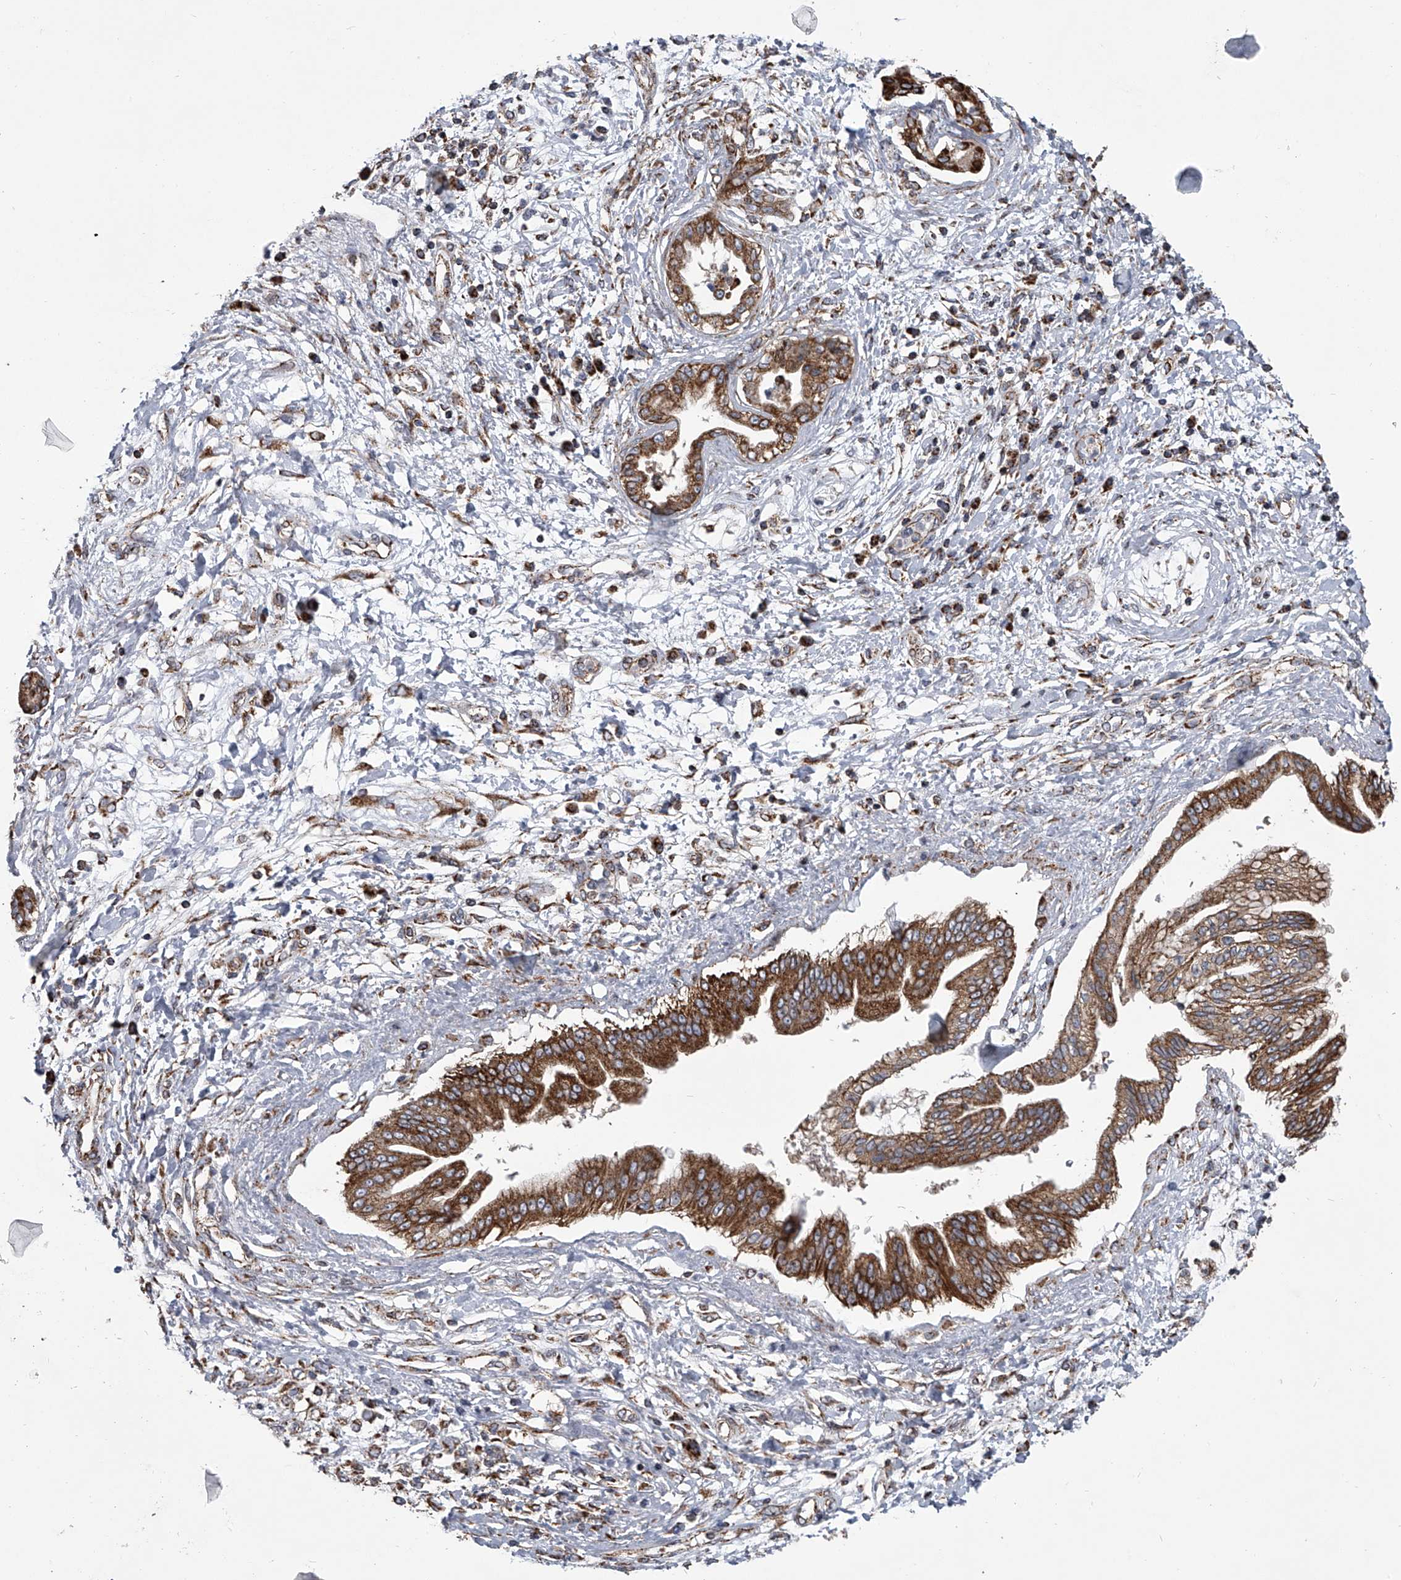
{"staining": {"intensity": "strong", "quantity": ">75%", "location": "cytoplasmic/membranous"}, "tissue": "pancreatic cancer", "cell_type": "Tumor cells", "image_type": "cancer", "snomed": [{"axis": "morphology", "description": "Adenocarcinoma, NOS"}, {"axis": "topography", "description": "Pancreas"}], "caption": "A micrograph of human pancreatic adenocarcinoma stained for a protein demonstrates strong cytoplasmic/membranous brown staining in tumor cells. (Stains: DAB (3,3'-diaminobenzidine) in brown, nuclei in blue, Microscopy: brightfield microscopy at high magnification).", "gene": "ZC3H15", "patient": {"sex": "female", "age": 56}}